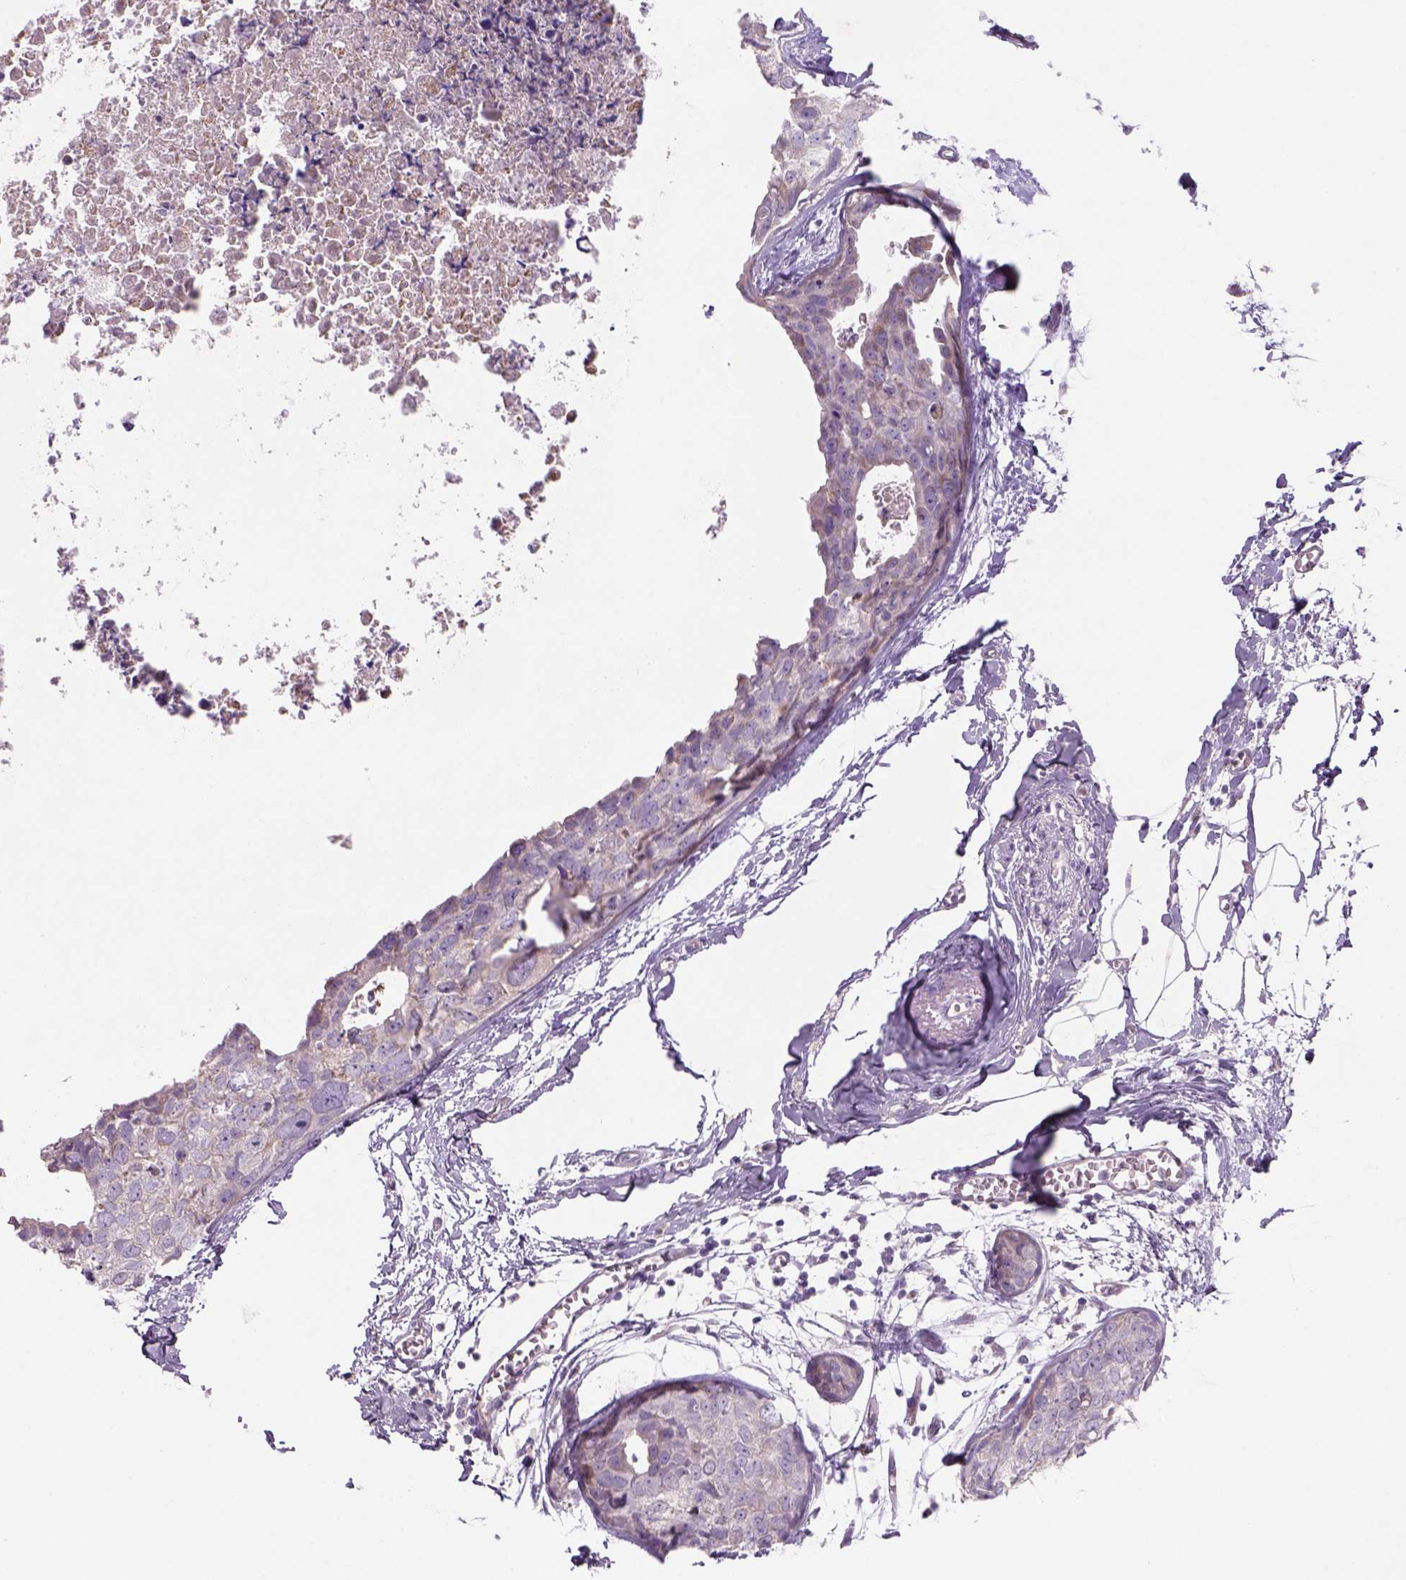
{"staining": {"intensity": "negative", "quantity": "none", "location": "none"}, "tissue": "breast cancer", "cell_type": "Tumor cells", "image_type": "cancer", "snomed": [{"axis": "morphology", "description": "Duct carcinoma"}, {"axis": "topography", "description": "Breast"}], "caption": "Tumor cells are negative for brown protein staining in invasive ductal carcinoma (breast).", "gene": "ADGRV1", "patient": {"sex": "female", "age": 38}}